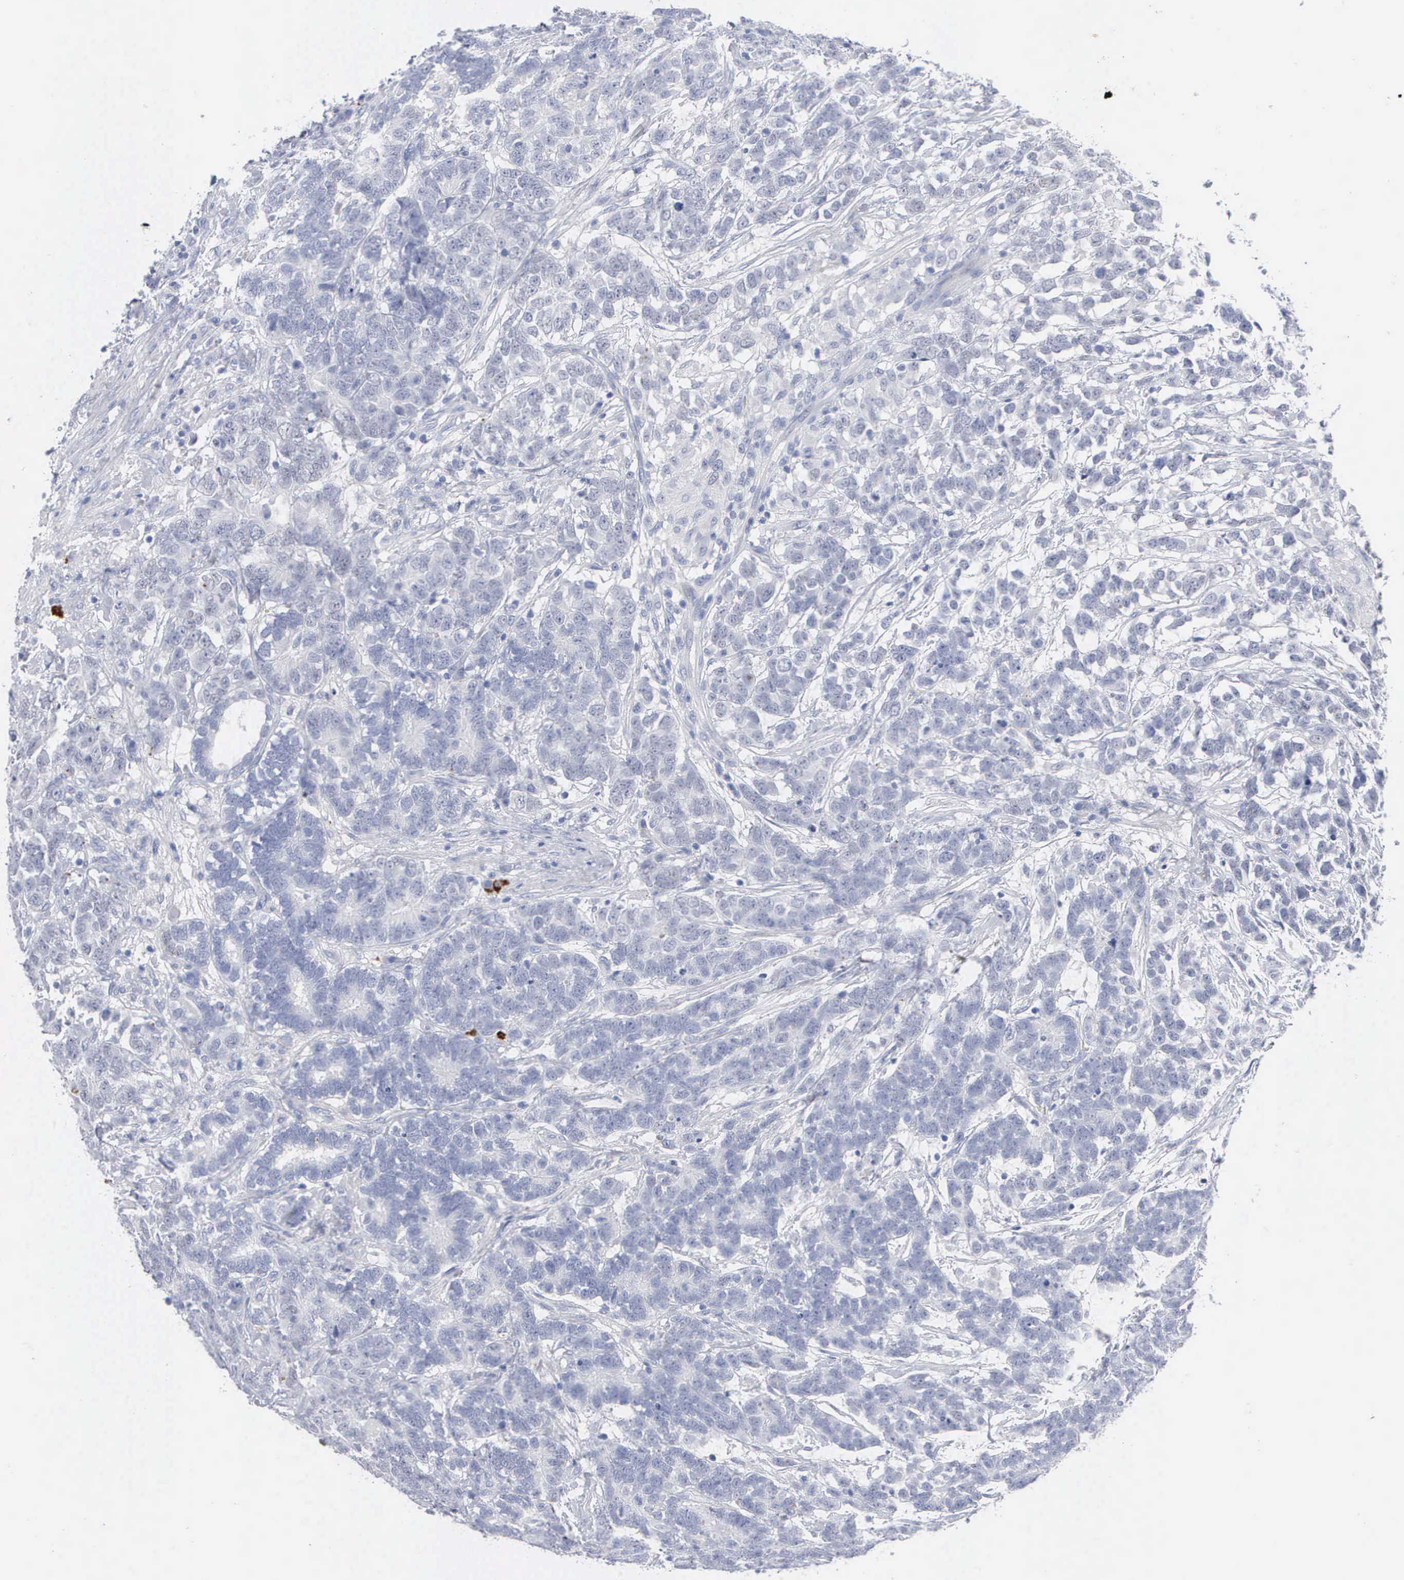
{"staining": {"intensity": "negative", "quantity": "none", "location": "none"}, "tissue": "testis cancer", "cell_type": "Tumor cells", "image_type": "cancer", "snomed": [{"axis": "morphology", "description": "Carcinoma, Embryonal, NOS"}, {"axis": "topography", "description": "Testis"}], "caption": "This is an immunohistochemistry image of testis cancer (embryonal carcinoma). There is no staining in tumor cells.", "gene": "ASPHD2", "patient": {"sex": "male", "age": 26}}